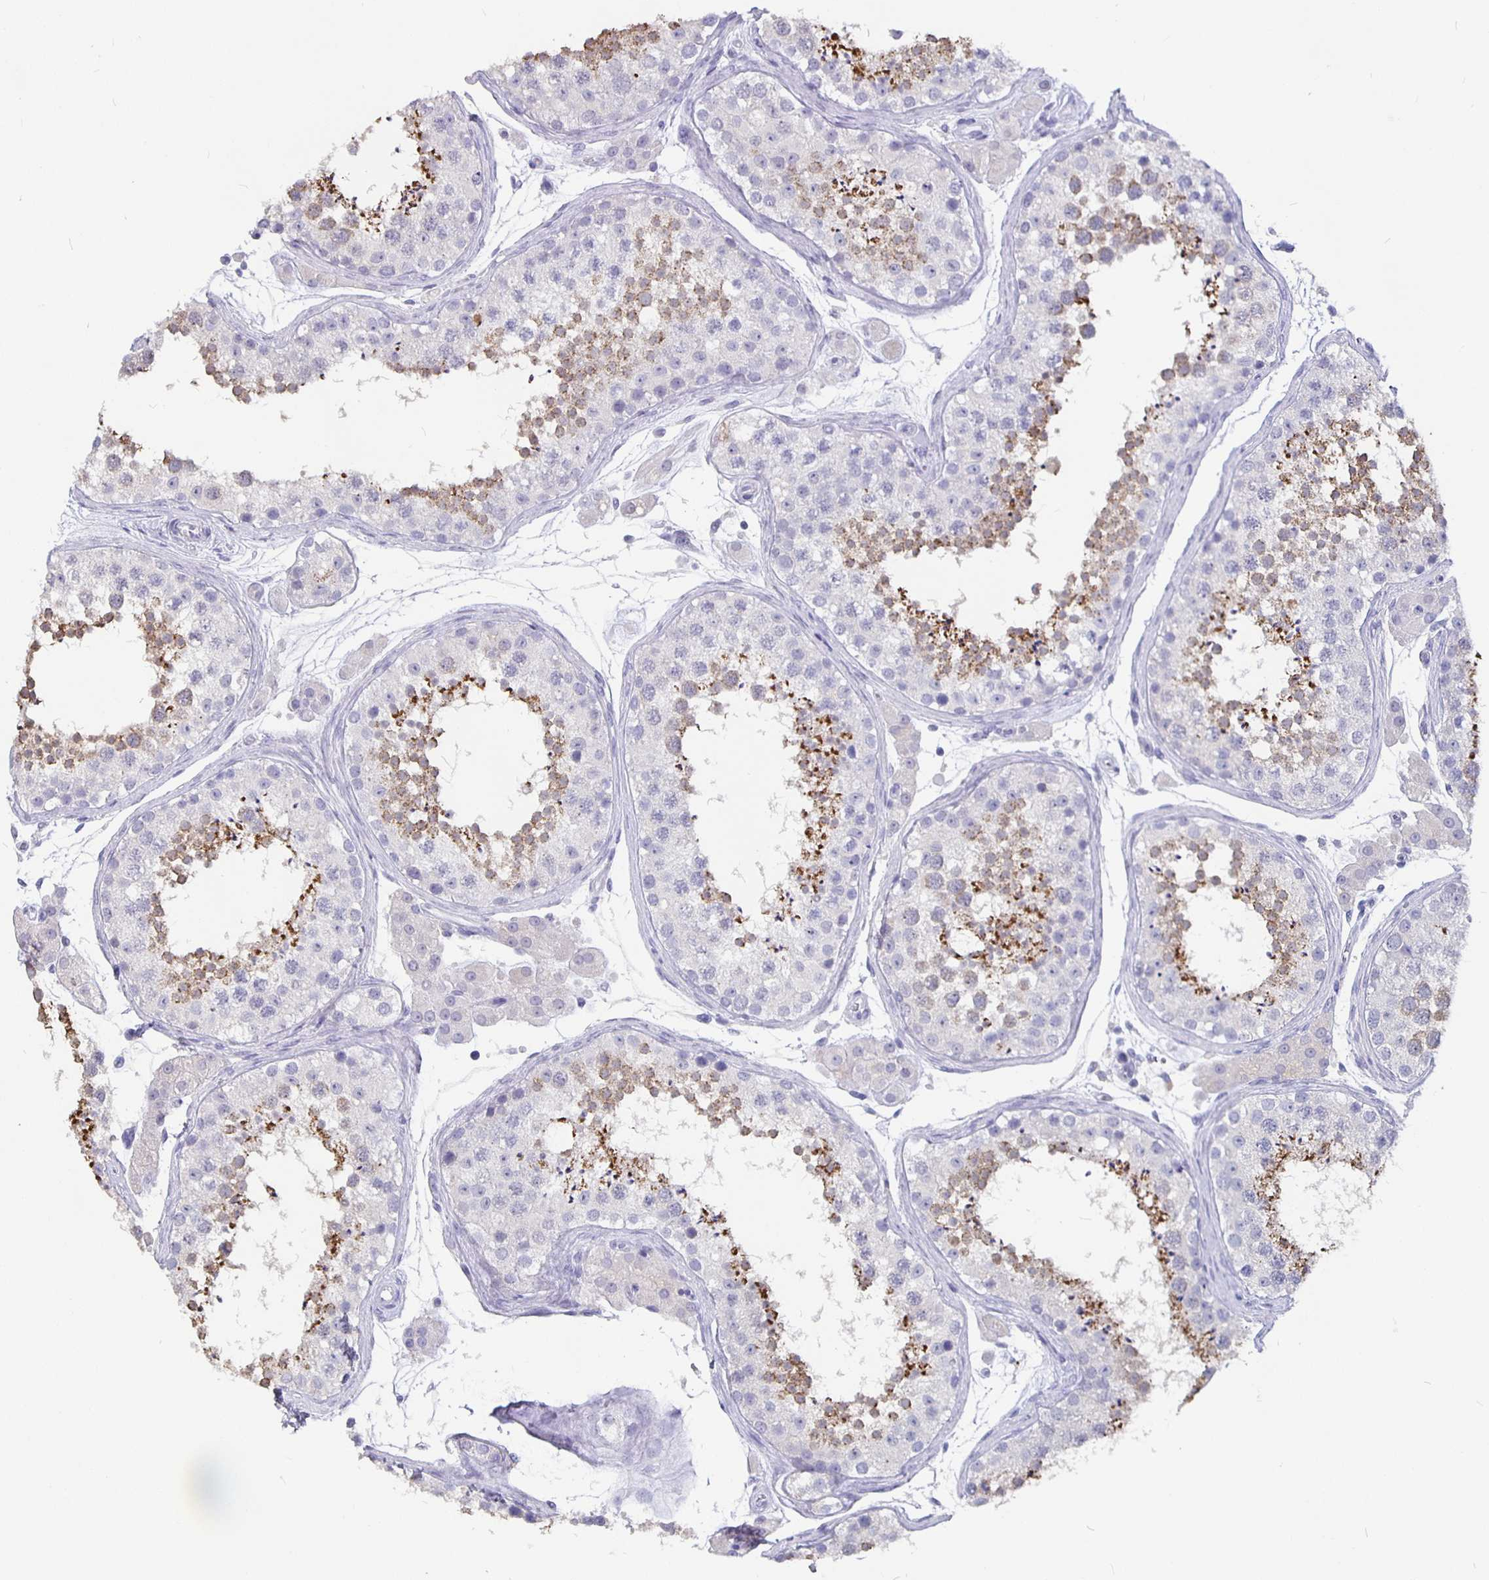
{"staining": {"intensity": "moderate", "quantity": "25%-75%", "location": "cytoplasmic/membranous"}, "tissue": "testis", "cell_type": "Cells in seminiferous ducts", "image_type": "normal", "snomed": [{"axis": "morphology", "description": "Normal tissue, NOS"}, {"axis": "topography", "description": "Testis"}], "caption": "The image displays immunohistochemical staining of unremarkable testis. There is moderate cytoplasmic/membranous positivity is identified in about 25%-75% of cells in seminiferous ducts. The staining is performed using DAB (3,3'-diaminobenzidine) brown chromogen to label protein expression. The nuclei are counter-stained blue using hematoxylin.", "gene": "GPX4", "patient": {"sex": "male", "age": 41}}